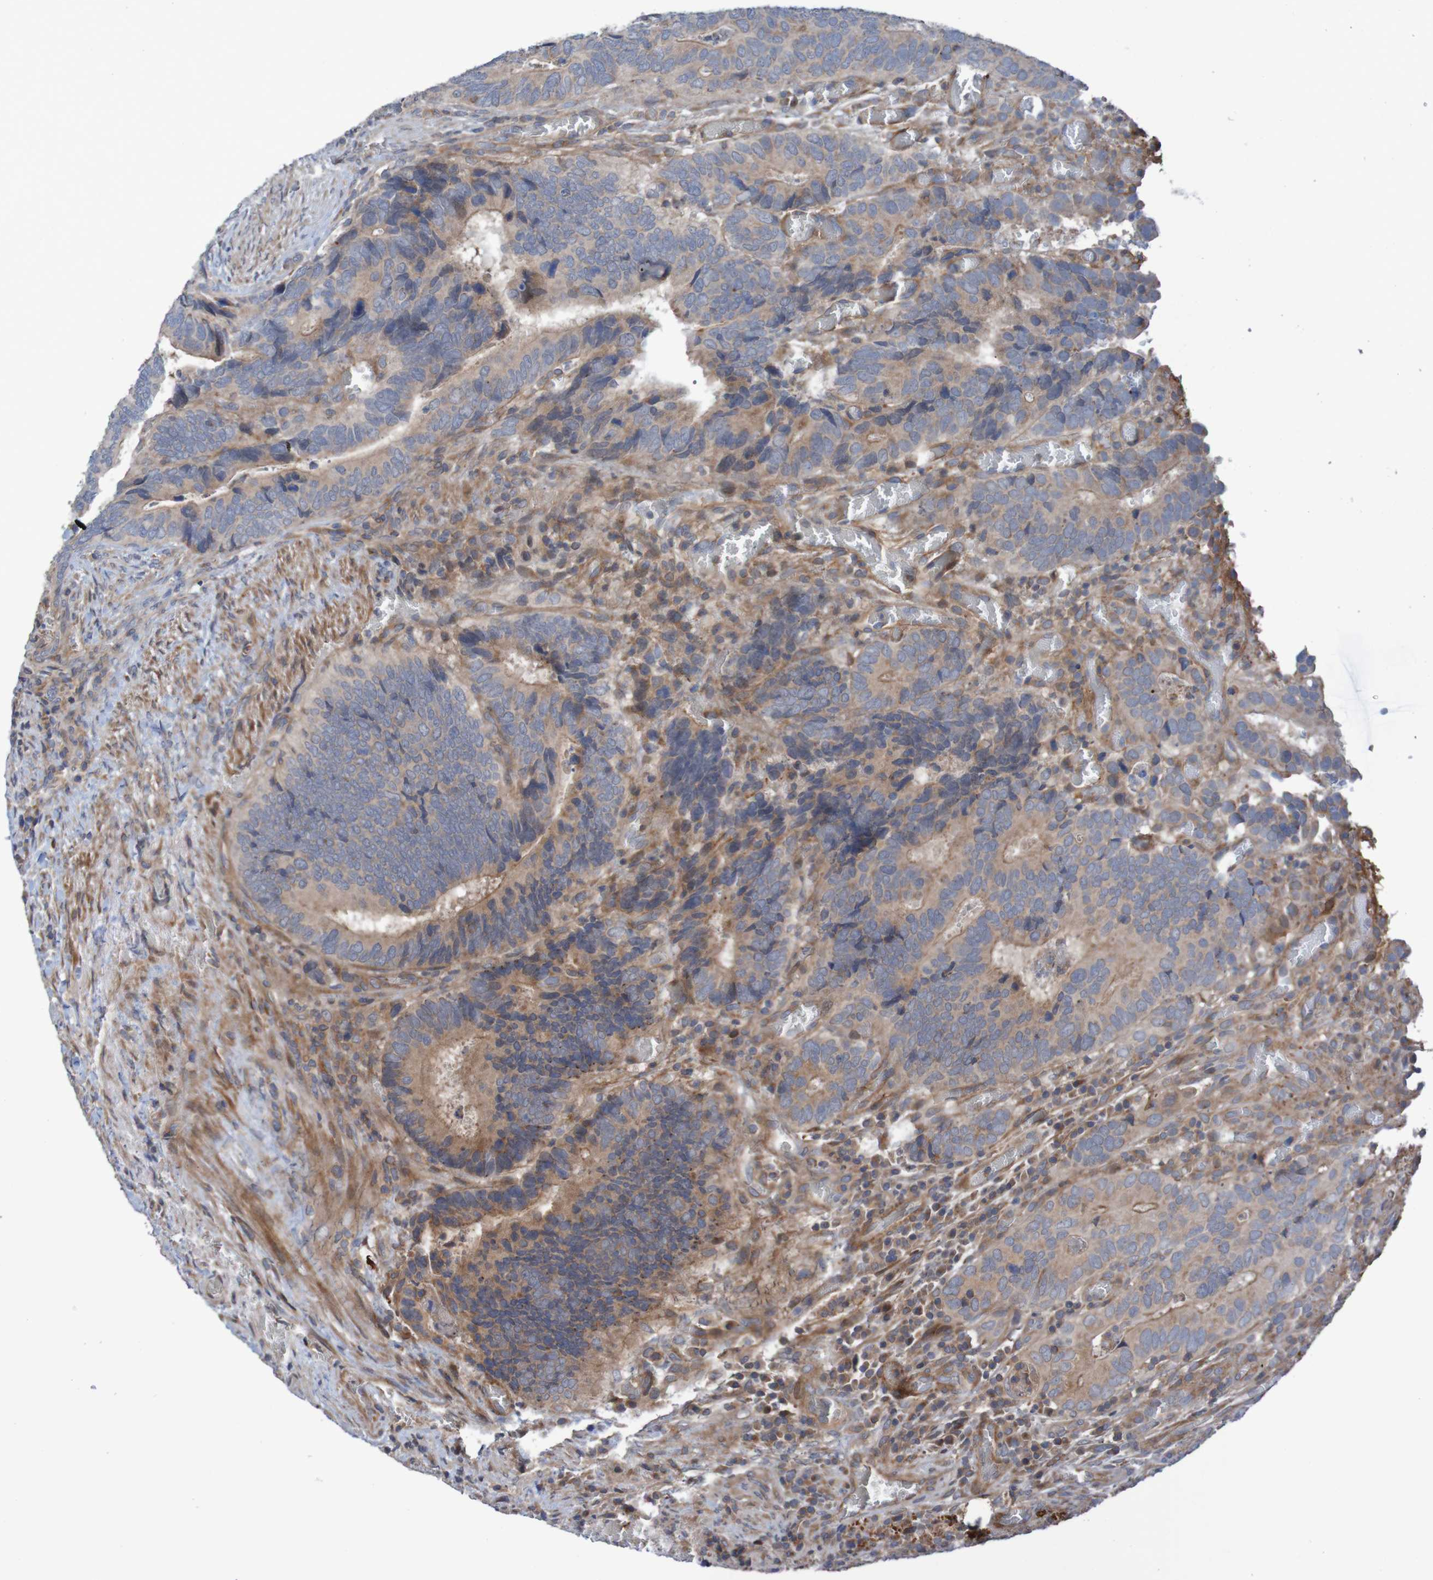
{"staining": {"intensity": "weak", "quantity": ">75%", "location": "cytoplasmic/membranous"}, "tissue": "colorectal cancer", "cell_type": "Tumor cells", "image_type": "cancer", "snomed": [{"axis": "morphology", "description": "Adenocarcinoma, NOS"}, {"axis": "topography", "description": "Colon"}], "caption": "This histopathology image displays immunohistochemistry (IHC) staining of colorectal cancer (adenocarcinoma), with low weak cytoplasmic/membranous expression in about >75% of tumor cells.", "gene": "PDGFB", "patient": {"sex": "male", "age": 72}}